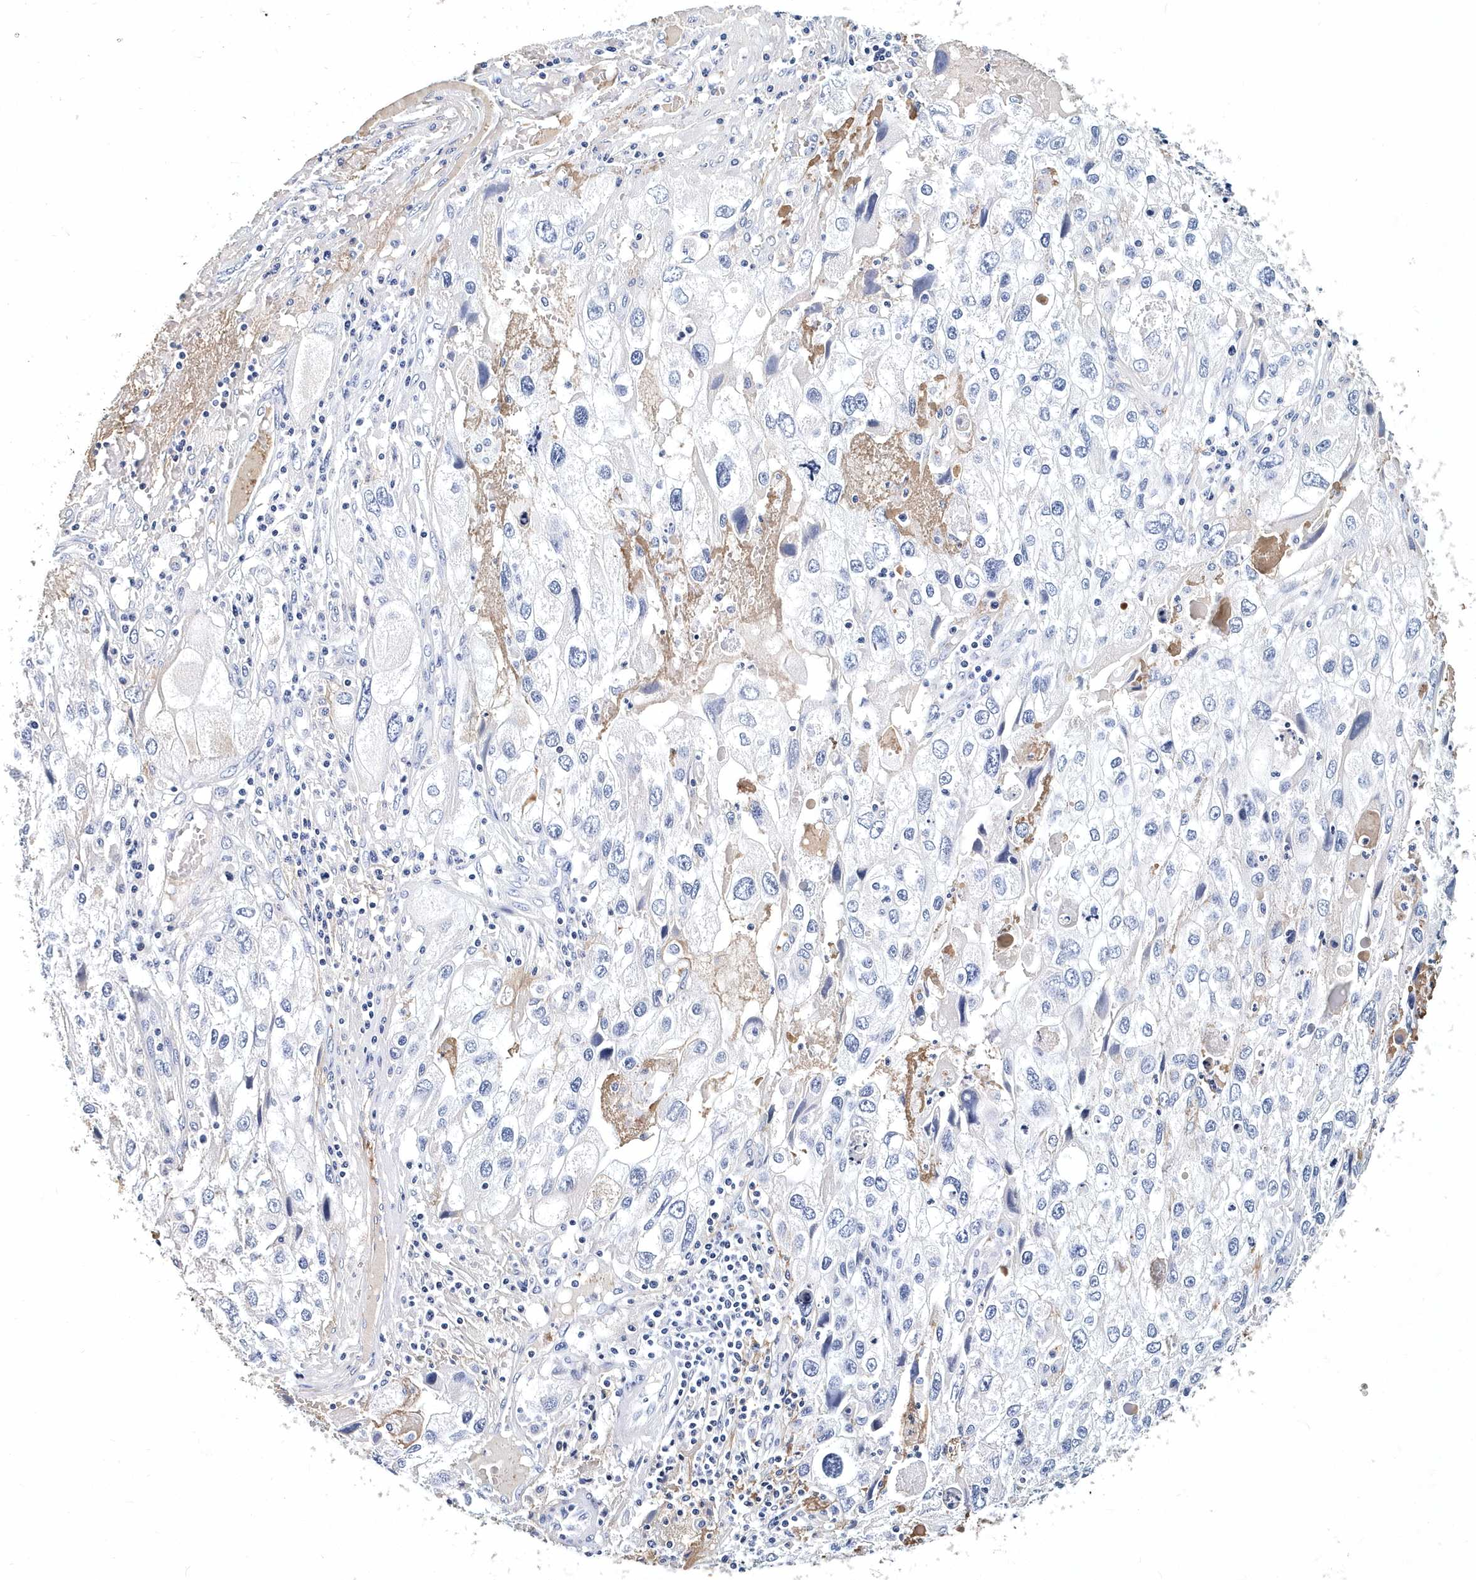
{"staining": {"intensity": "negative", "quantity": "none", "location": "none"}, "tissue": "endometrial cancer", "cell_type": "Tumor cells", "image_type": "cancer", "snomed": [{"axis": "morphology", "description": "Adenocarcinoma, NOS"}, {"axis": "topography", "description": "Endometrium"}], "caption": "A micrograph of human endometrial cancer is negative for staining in tumor cells.", "gene": "ITGA2B", "patient": {"sex": "female", "age": 49}}